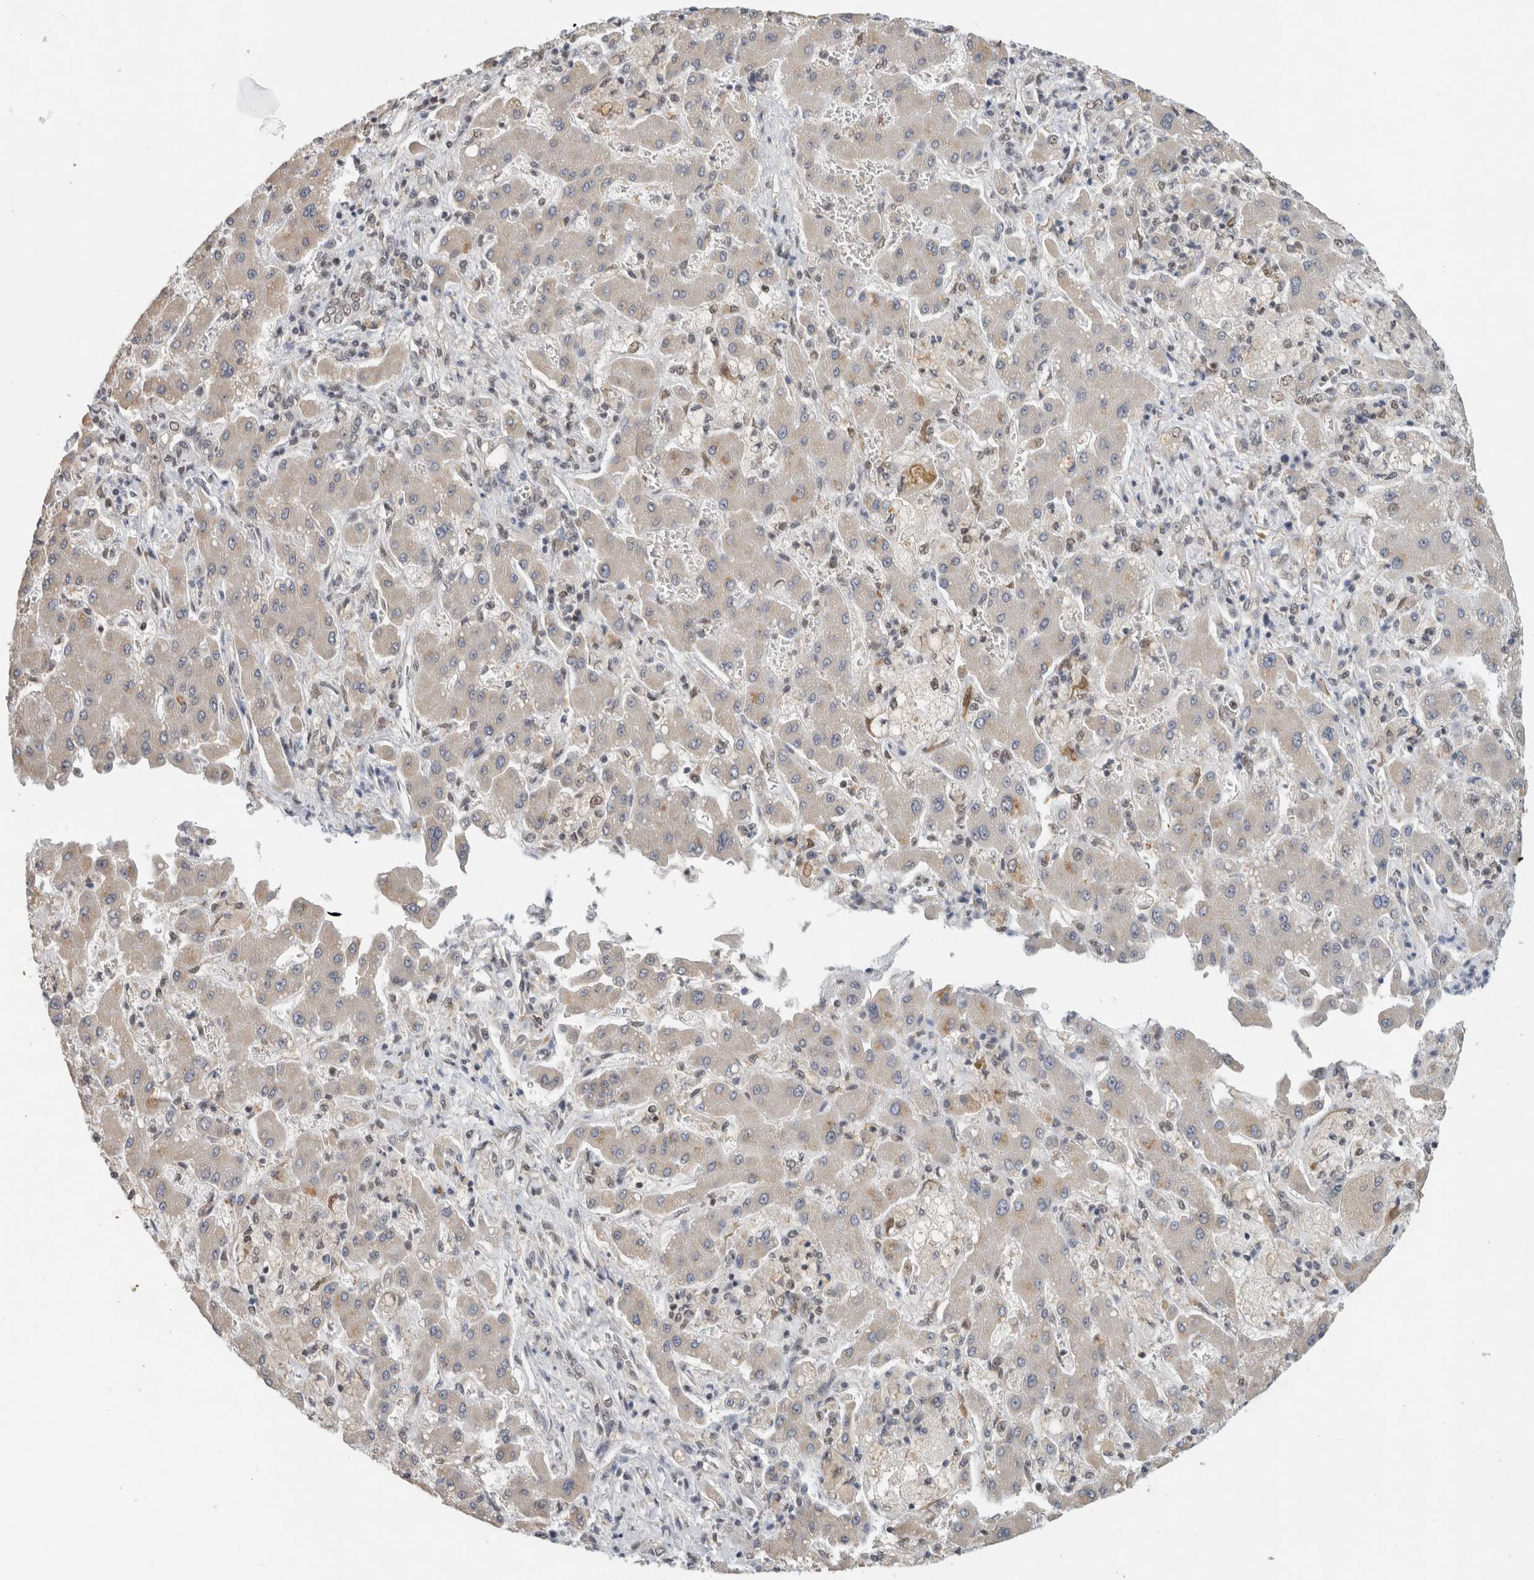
{"staining": {"intensity": "weak", "quantity": "25%-75%", "location": "nuclear"}, "tissue": "liver cancer", "cell_type": "Tumor cells", "image_type": "cancer", "snomed": [{"axis": "morphology", "description": "Cholangiocarcinoma"}, {"axis": "topography", "description": "Liver"}], "caption": "The image demonstrates immunohistochemical staining of cholangiocarcinoma (liver). There is weak nuclear expression is present in approximately 25%-75% of tumor cells.", "gene": "DDX42", "patient": {"sex": "male", "age": 50}}